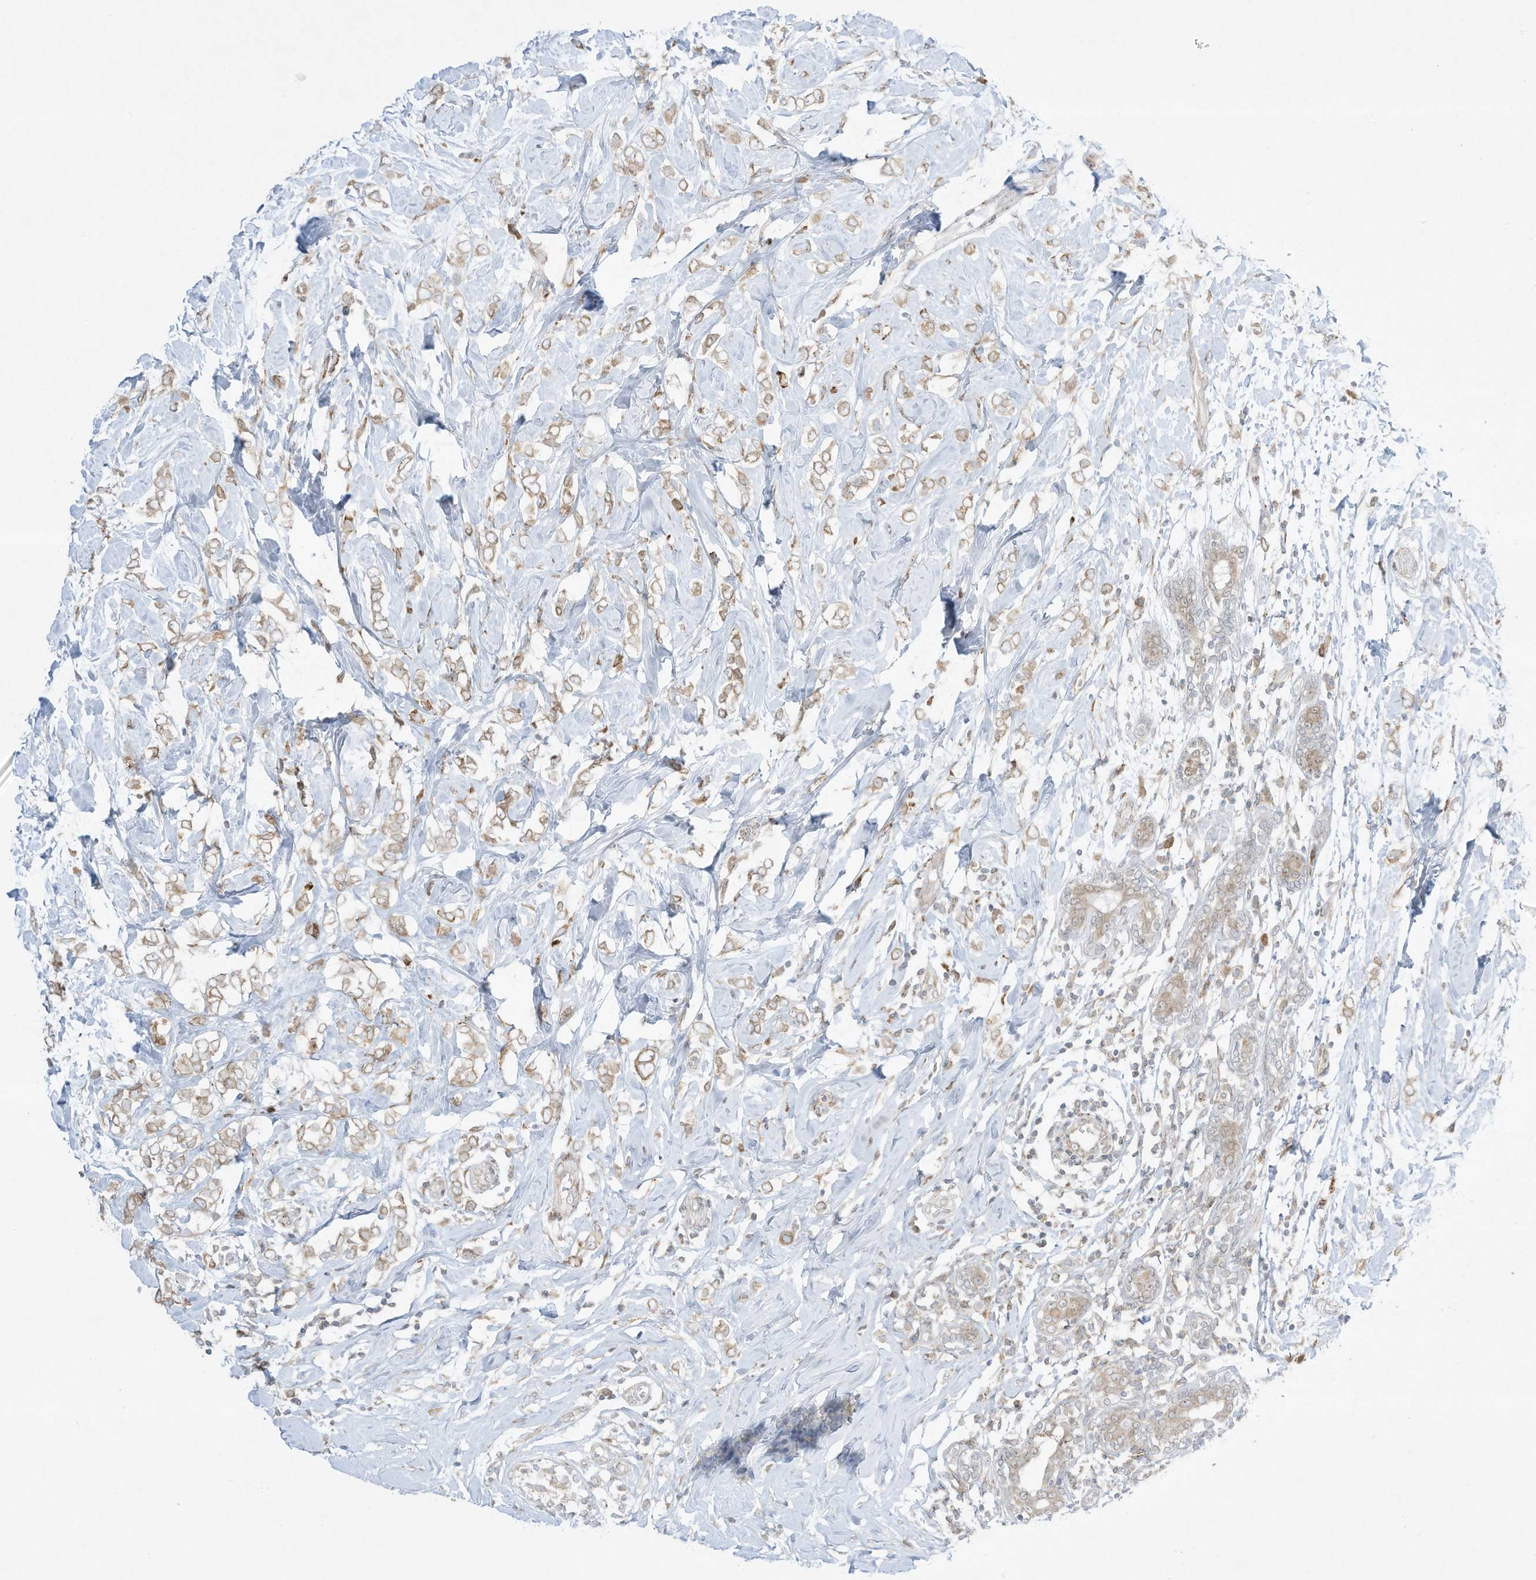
{"staining": {"intensity": "weak", "quantity": "25%-75%", "location": "cytoplasmic/membranous"}, "tissue": "breast cancer", "cell_type": "Tumor cells", "image_type": "cancer", "snomed": [{"axis": "morphology", "description": "Normal tissue, NOS"}, {"axis": "morphology", "description": "Lobular carcinoma"}, {"axis": "topography", "description": "Breast"}], "caption": "Immunohistochemical staining of human lobular carcinoma (breast) displays low levels of weak cytoplasmic/membranous protein expression in approximately 25%-75% of tumor cells.", "gene": "PTK6", "patient": {"sex": "female", "age": 47}}